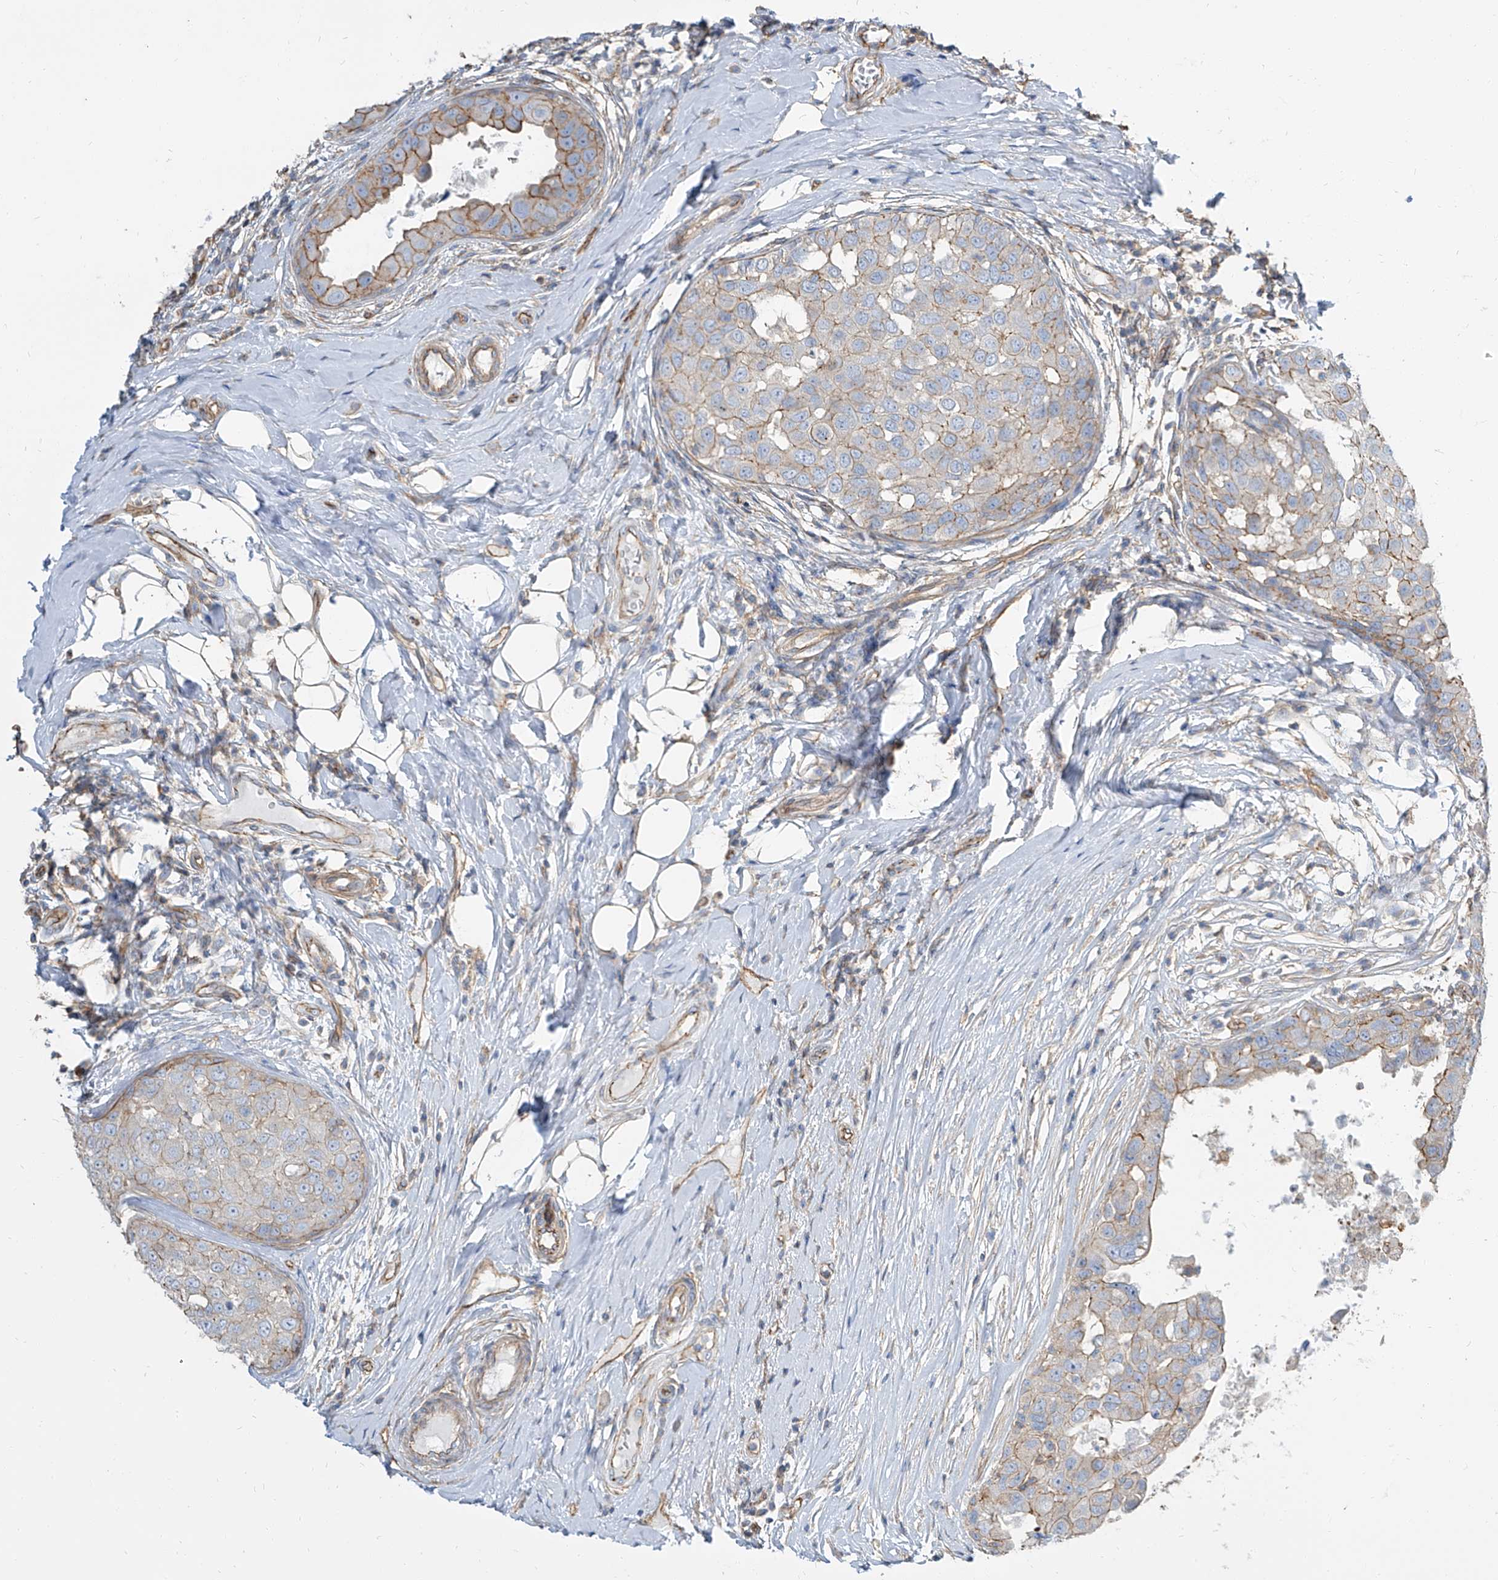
{"staining": {"intensity": "moderate", "quantity": "25%-75%", "location": "cytoplasmic/membranous"}, "tissue": "breast cancer", "cell_type": "Tumor cells", "image_type": "cancer", "snomed": [{"axis": "morphology", "description": "Duct carcinoma"}, {"axis": "topography", "description": "Breast"}], "caption": "Protein expression analysis of human breast cancer reveals moderate cytoplasmic/membranous expression in approximately 25%-75% of tumor cells. (brown staining indicates protein expression, while blue staining denotes nuclei).", "gene": "TXLNB", "patient": {"sex": "female", "age": 27}}